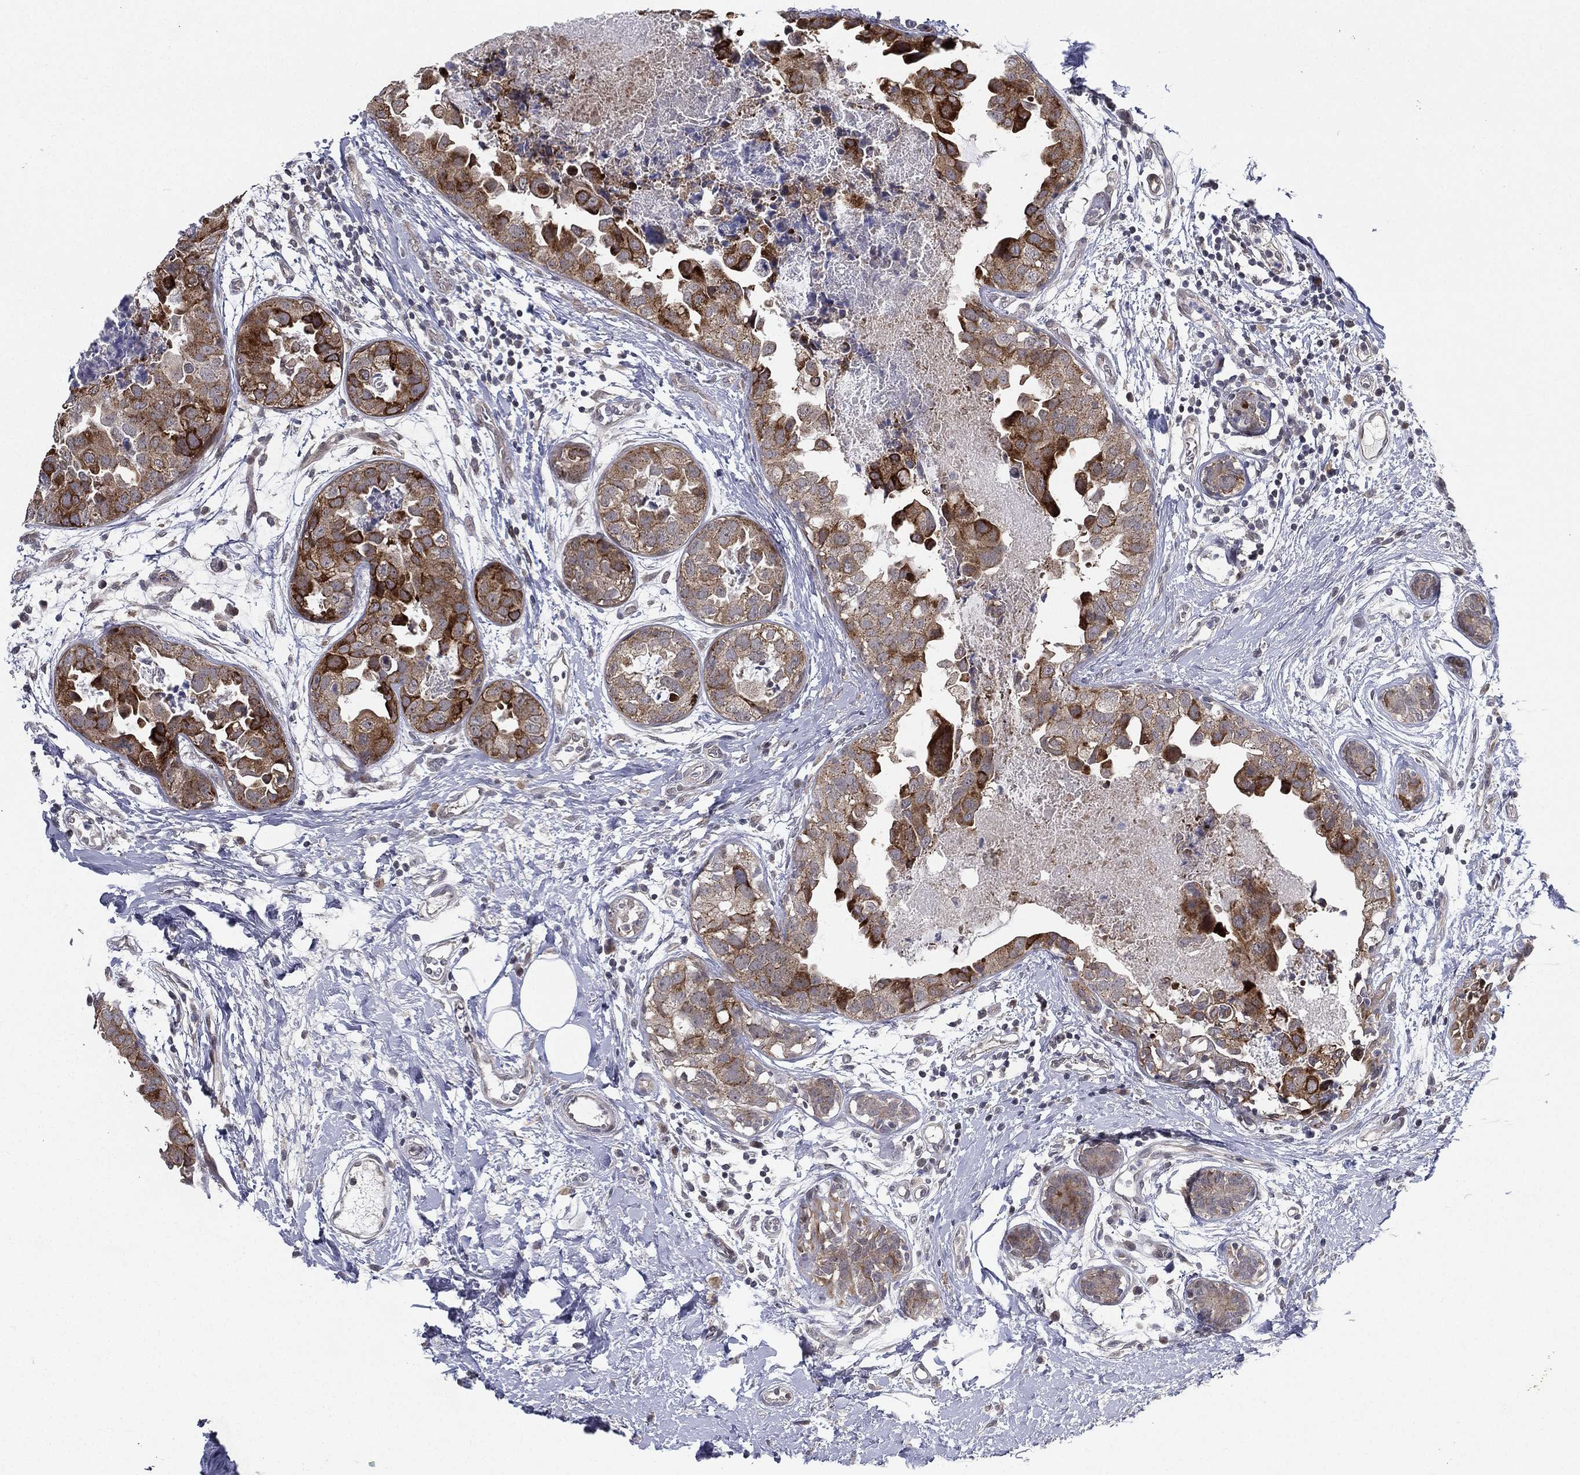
{"staining": {"intensity": "strong", "quantity": "25%-75%", "location": "cytoplasmic/membranous"}, "tissue": "breast cancer", "cell_type": "Tumor cells", "image_type": "cancer", "snomed": [{"axis": "morphology", "description": "Normal tissue, NOS"}, {"axis": "morphology", "description": "Duct carcinoma"}, {"axis": "topography", "description": "Breast"}], "caption": "Immunohistochemical staining of breast cancer shows high levels of strong cytoplasmic/membranous protein expression in approximately 25%-75% of tumor cells. Nuclei are stained in blue.", "gene": "KAT14", "patient": {"sex": "female", "age": 40}}